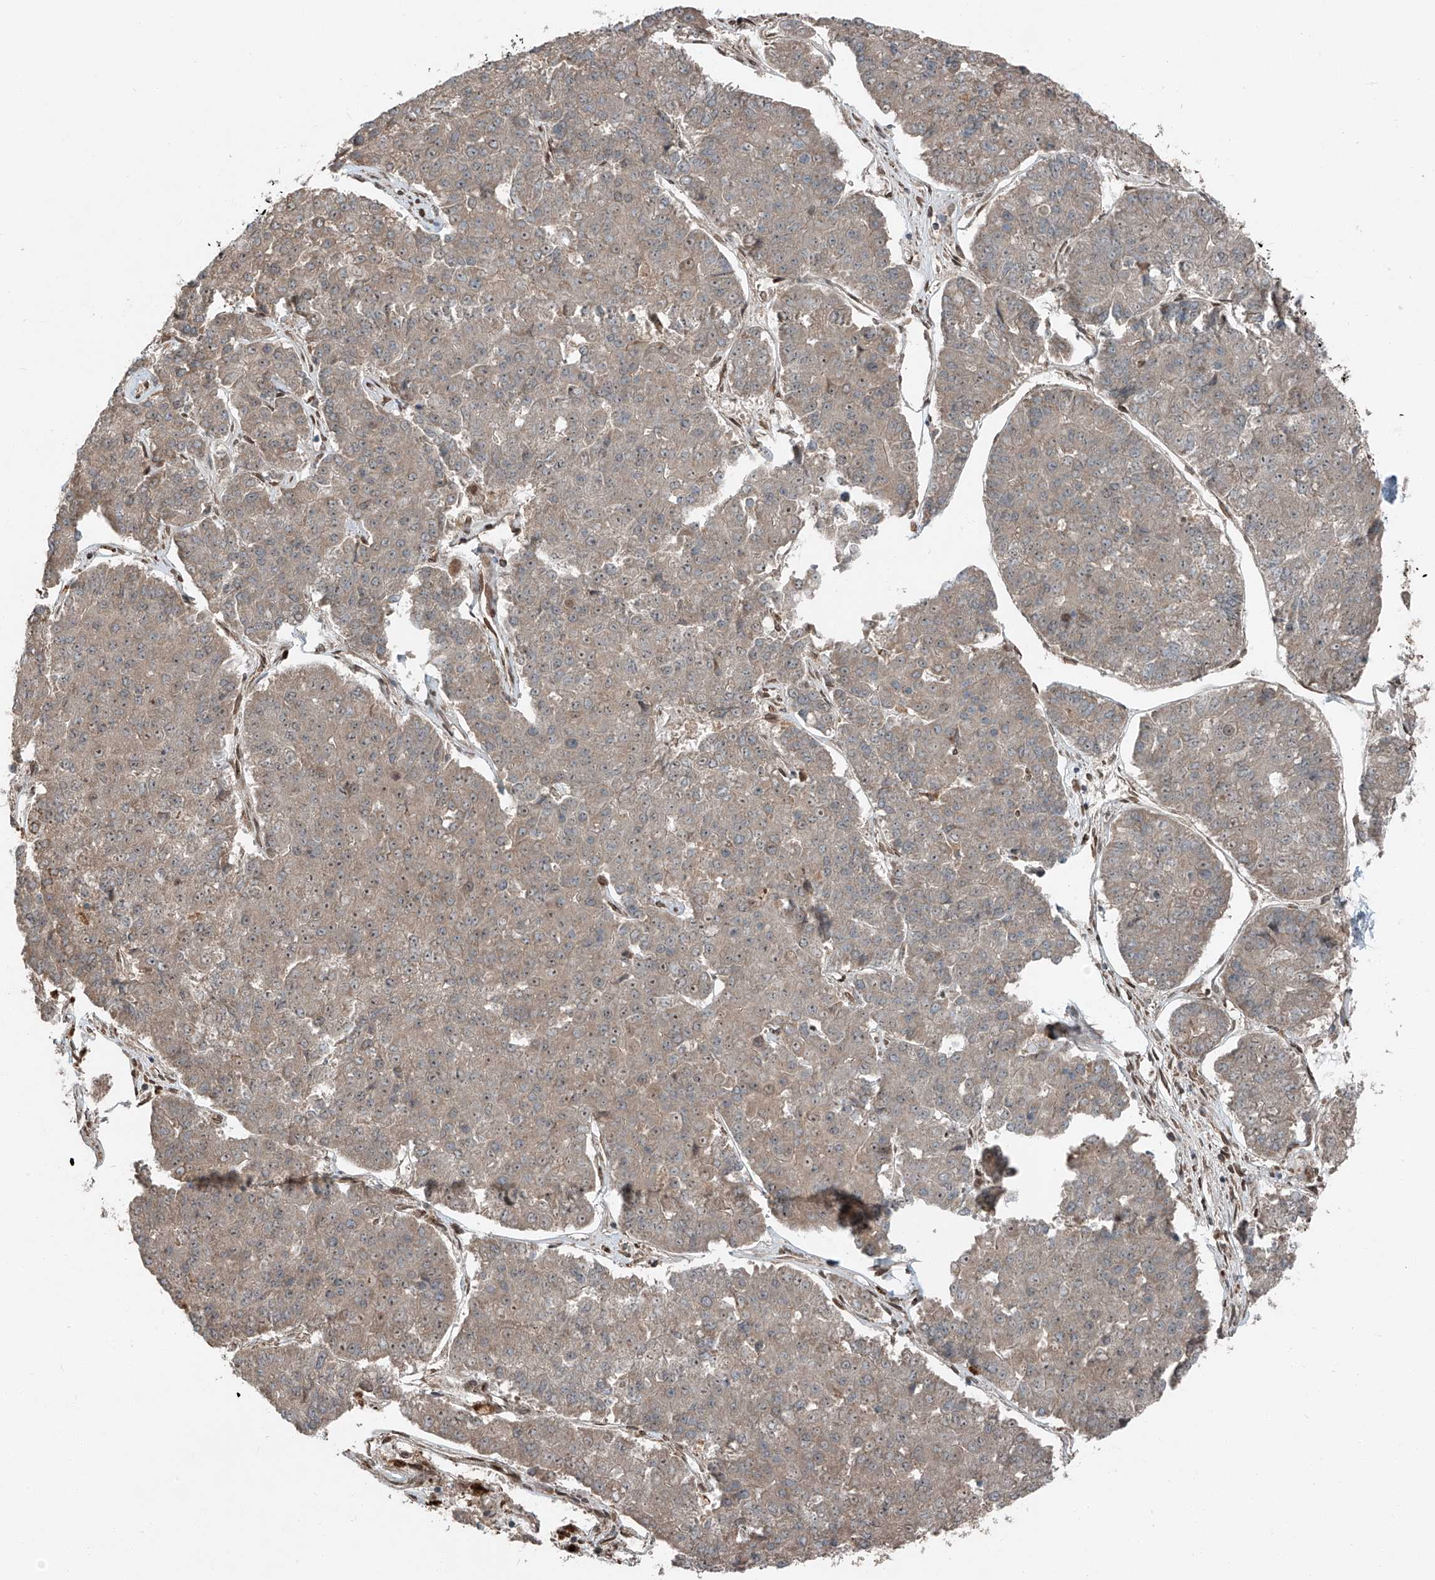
{"staining": {"intensity": "weak", "quantity": ">75%", "location": "cytoplasmic/membranous"}, "tissue": "pancreatic cancer", "cell_type": "Tumor cells", "image_type": "cancer", "snomed": [{"axis": "morphology", "description": "Adenocarcinoma, NOS"}, {"axis": "topography", "description": "Pancreas"}], "caption": "Immunohistochemical staining of human pancreatic cancer reveals weak cytoplasmic/membranous protein staining in about >75% of tumor cells. (DAB (3,3'-diaminobenzidine) = brown stain, brightfield microscopy at high magnification).", "gene": "CEP162", "patient": {"sex": "male", "age": 50}}